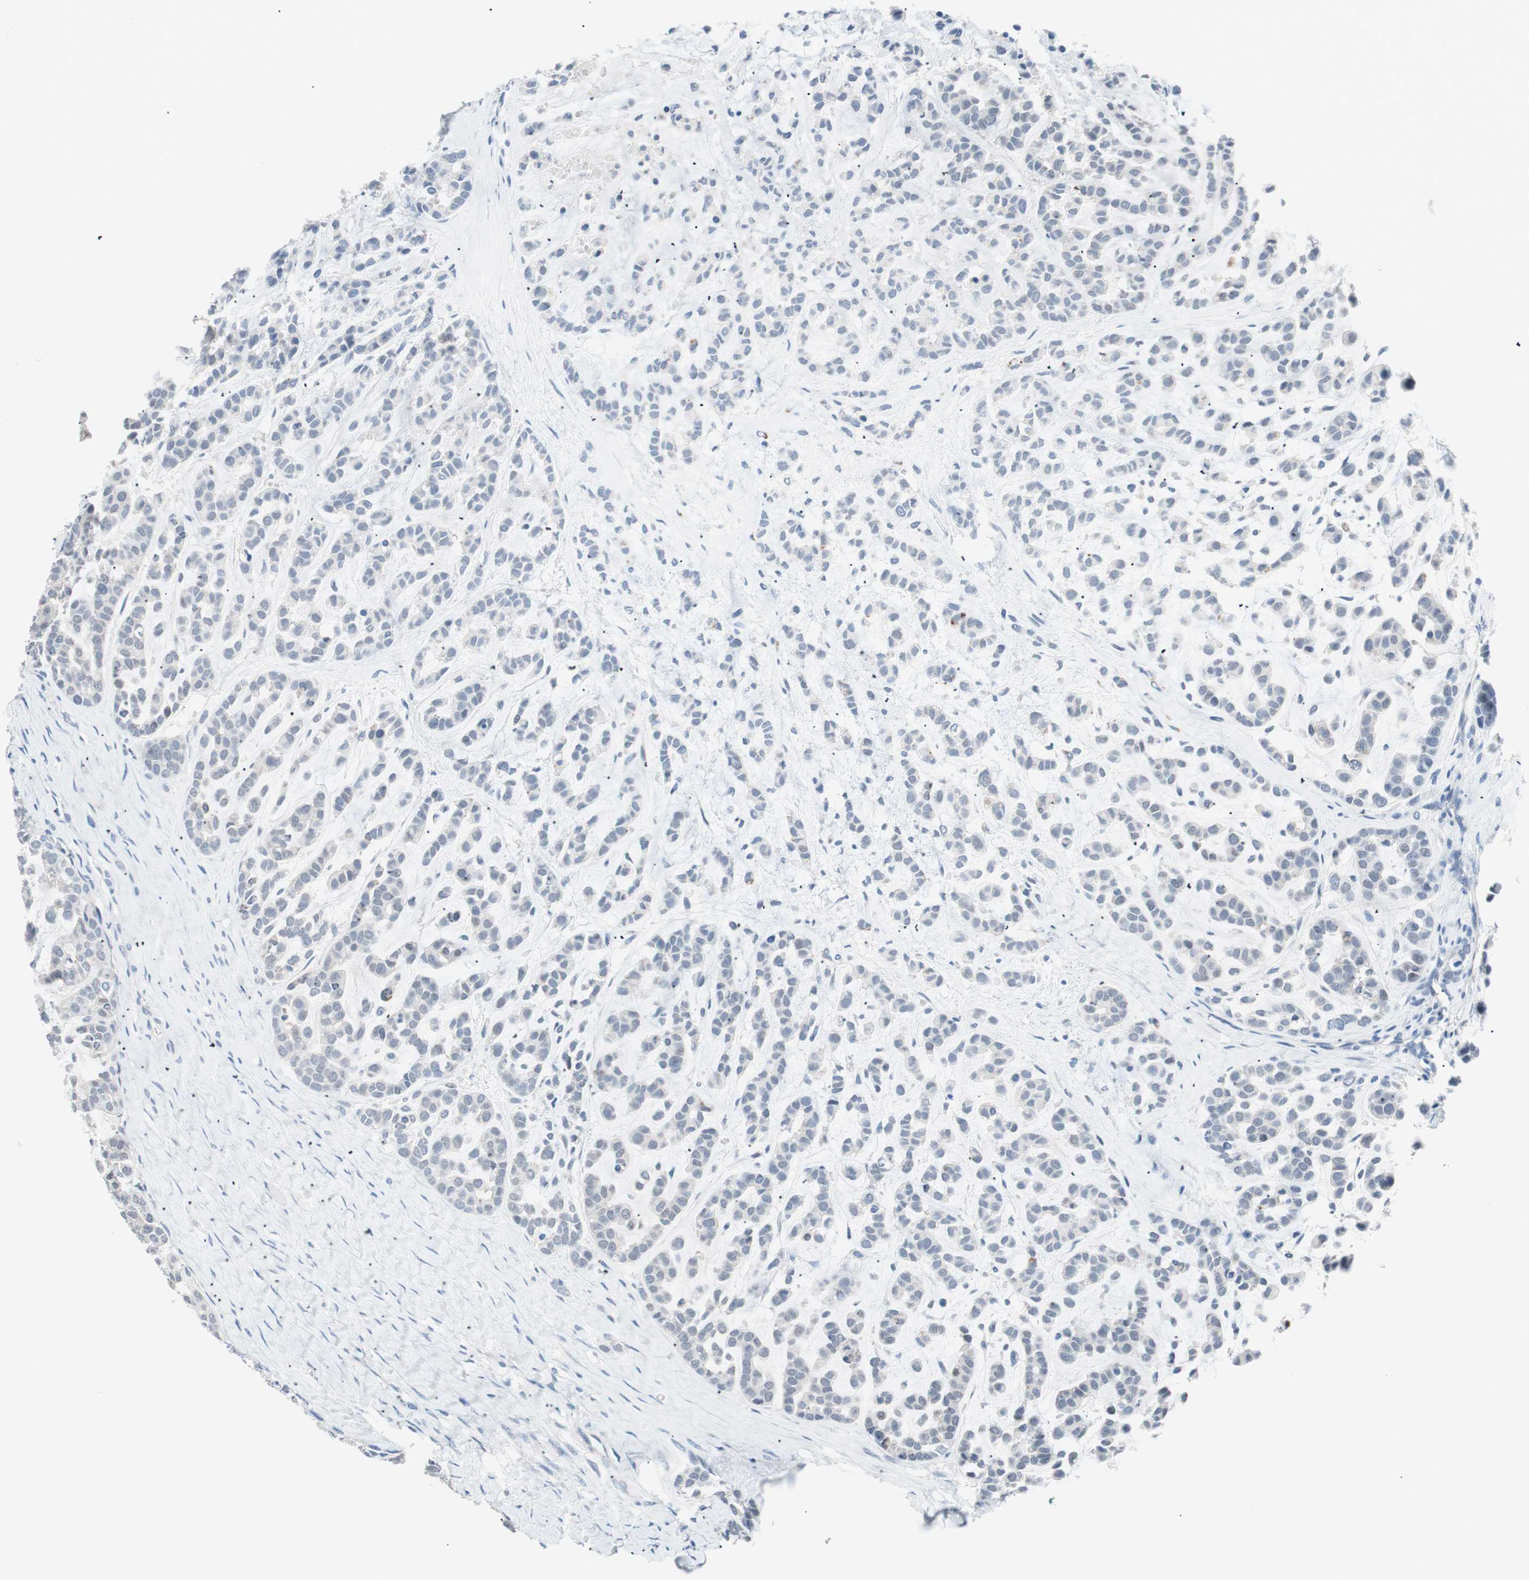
{"staining": {"intensity": "negative", "quantity": "none", "location": "none"}, "tissue": "head and neck cancer", "cell_type": "Tumor cells", "image_type": "cancer", "snomed": [{"axis": "morphology", "description": "Adenocarcinoma, NOS"}, {"axis": "morphology", "description": "Adenoma, NOS"}, {"axis": "topography", "description": "Head-Neck"}], "caption": "DAB (3,3'-diaminobenzidine) immunohistochemical staining of human head and neck cancer shows no significant staining in tumor cells.", "gene": "VIL1", "patient": {"sex": "female", "age": 55}}